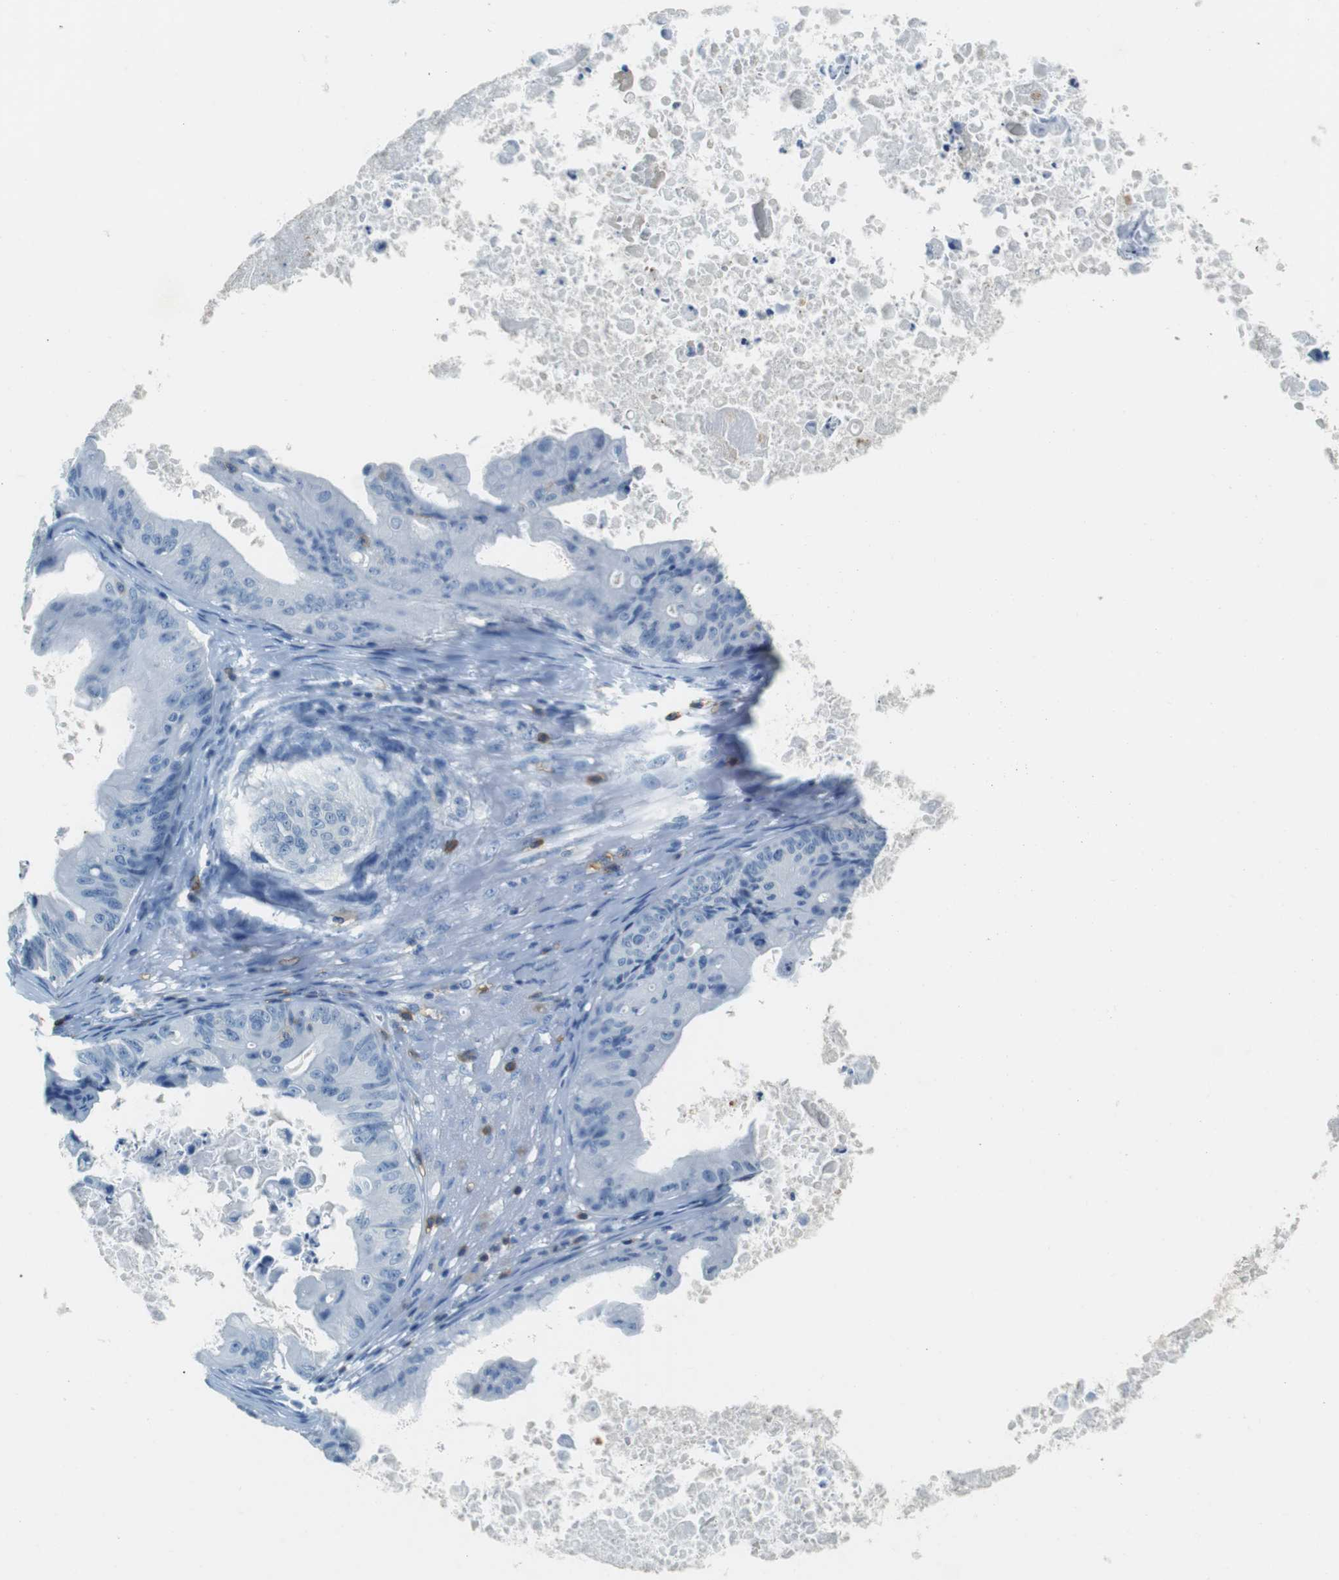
{"staining": {"intensity": "negative", "quantity": "none", "location": "none"}, "tissue": "ovarian cancer", "cell_type": "Tumor cells", "image_type": "cancer", "snomed": [{"axis": "morphology", "description": "Cystadenocarcinoma, mucinous, NOS"}, {"axis": "topography", "description": "Ovary"}], "caption": "Human mucinous cystadenocarcinoma (ovarian) stained for a protein using immunohistochemistry exhibits no expression in tumor cells.", "gene": "LAT", "patient": {"sex": "female", "age": 37}}